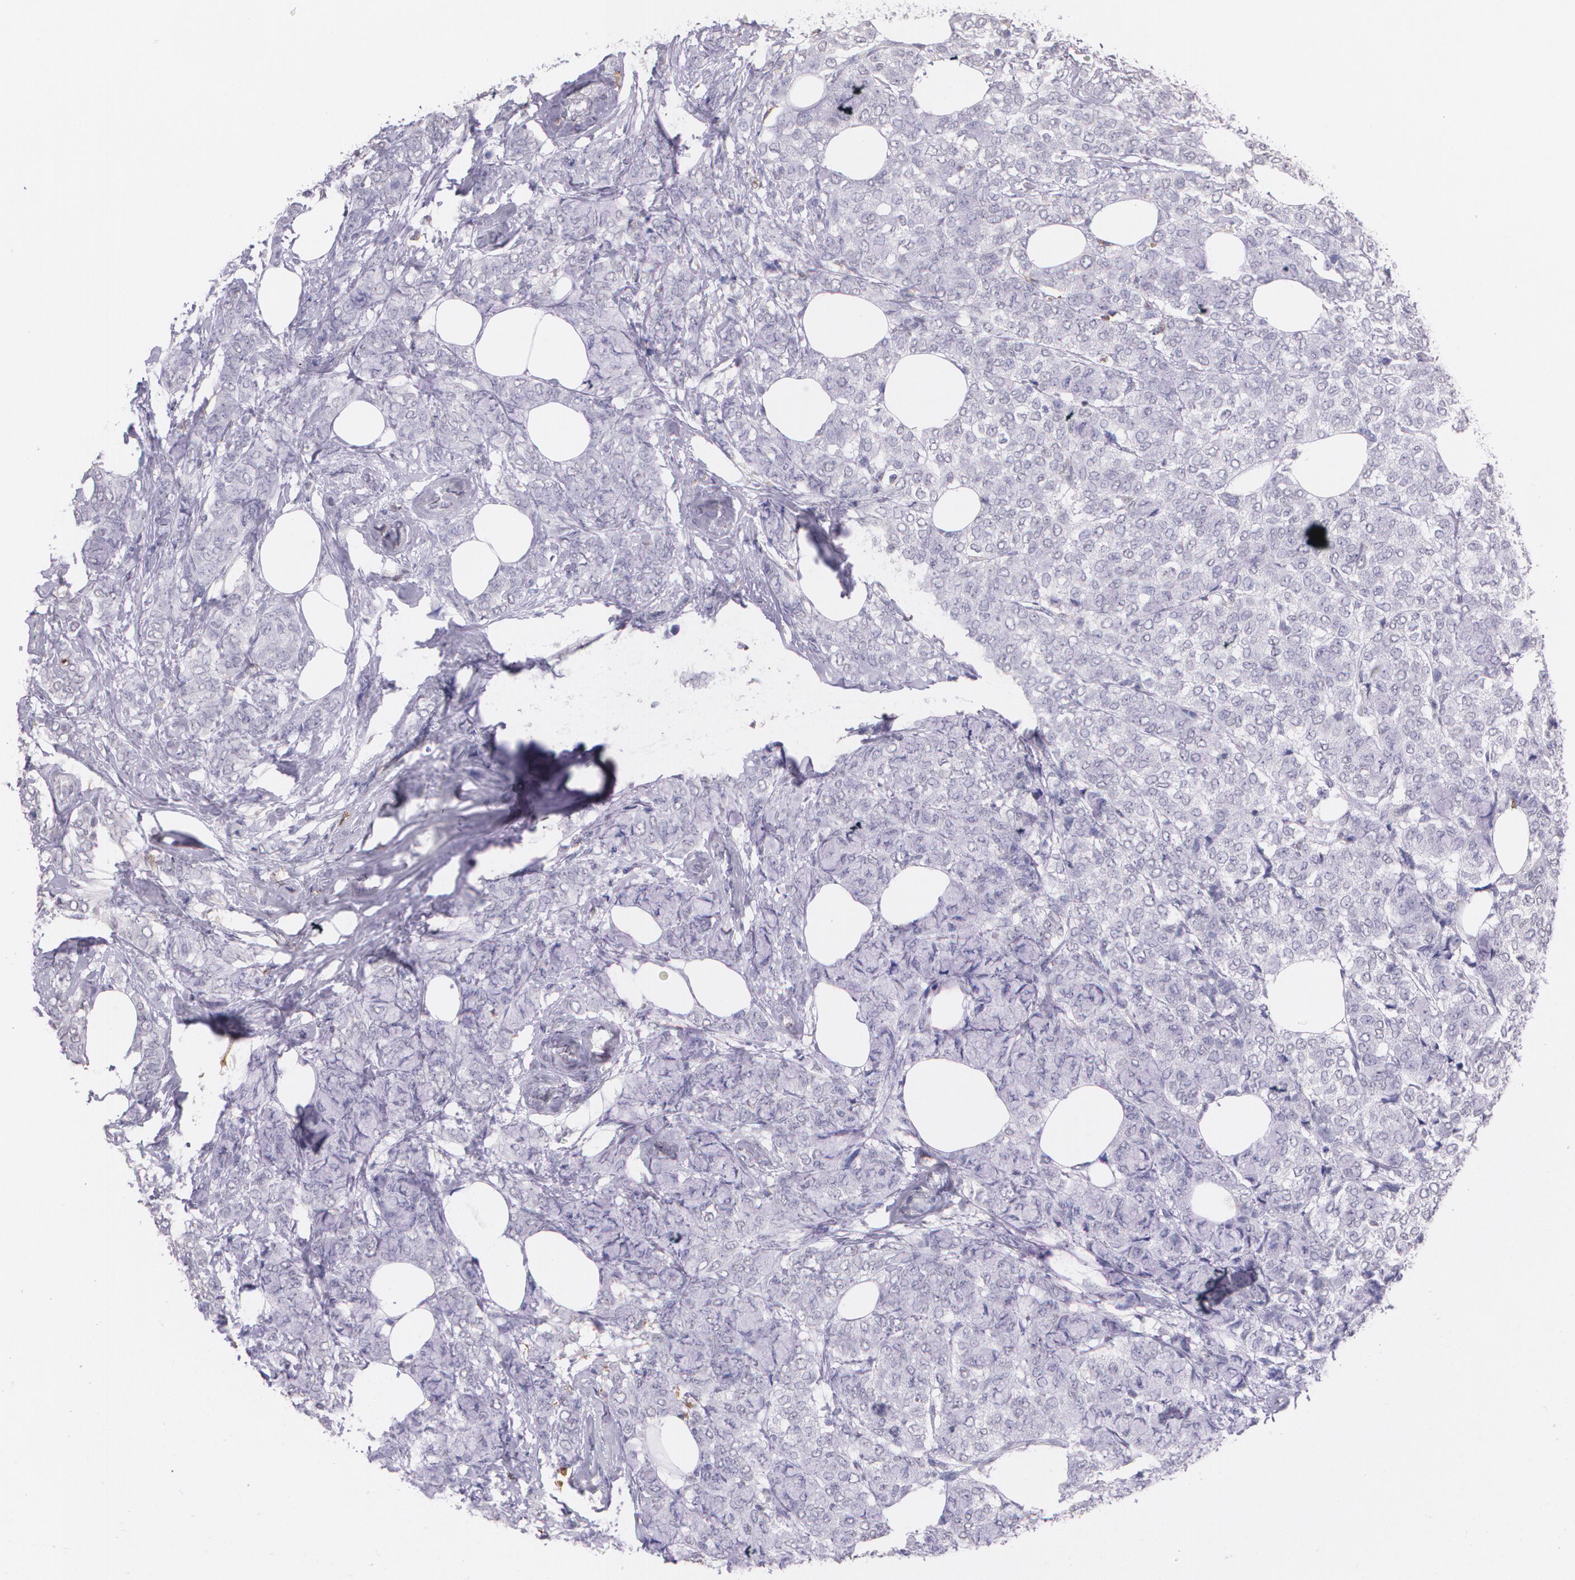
{"staining": {"intensity": "negative", "quantity": "none", "location": "none"}, "tissue": "breast cancer", "cell_type": "Tumor cells", "image_type": "cancer", "snomed": [{"axis": "morphology", "description": "Lobular carcinoma"}, {"axis": "topography", "description": "Breast"}], "caption": "Immunohistochemistry (IHC) micrograph of neoplastic tissue: human breast cancer (lobular carcinoma) stained with DAB demonstrates no significant protein staining in tumor cells.", "gene": "RTN1", "patient": {"sex": "female", "age": 60}}